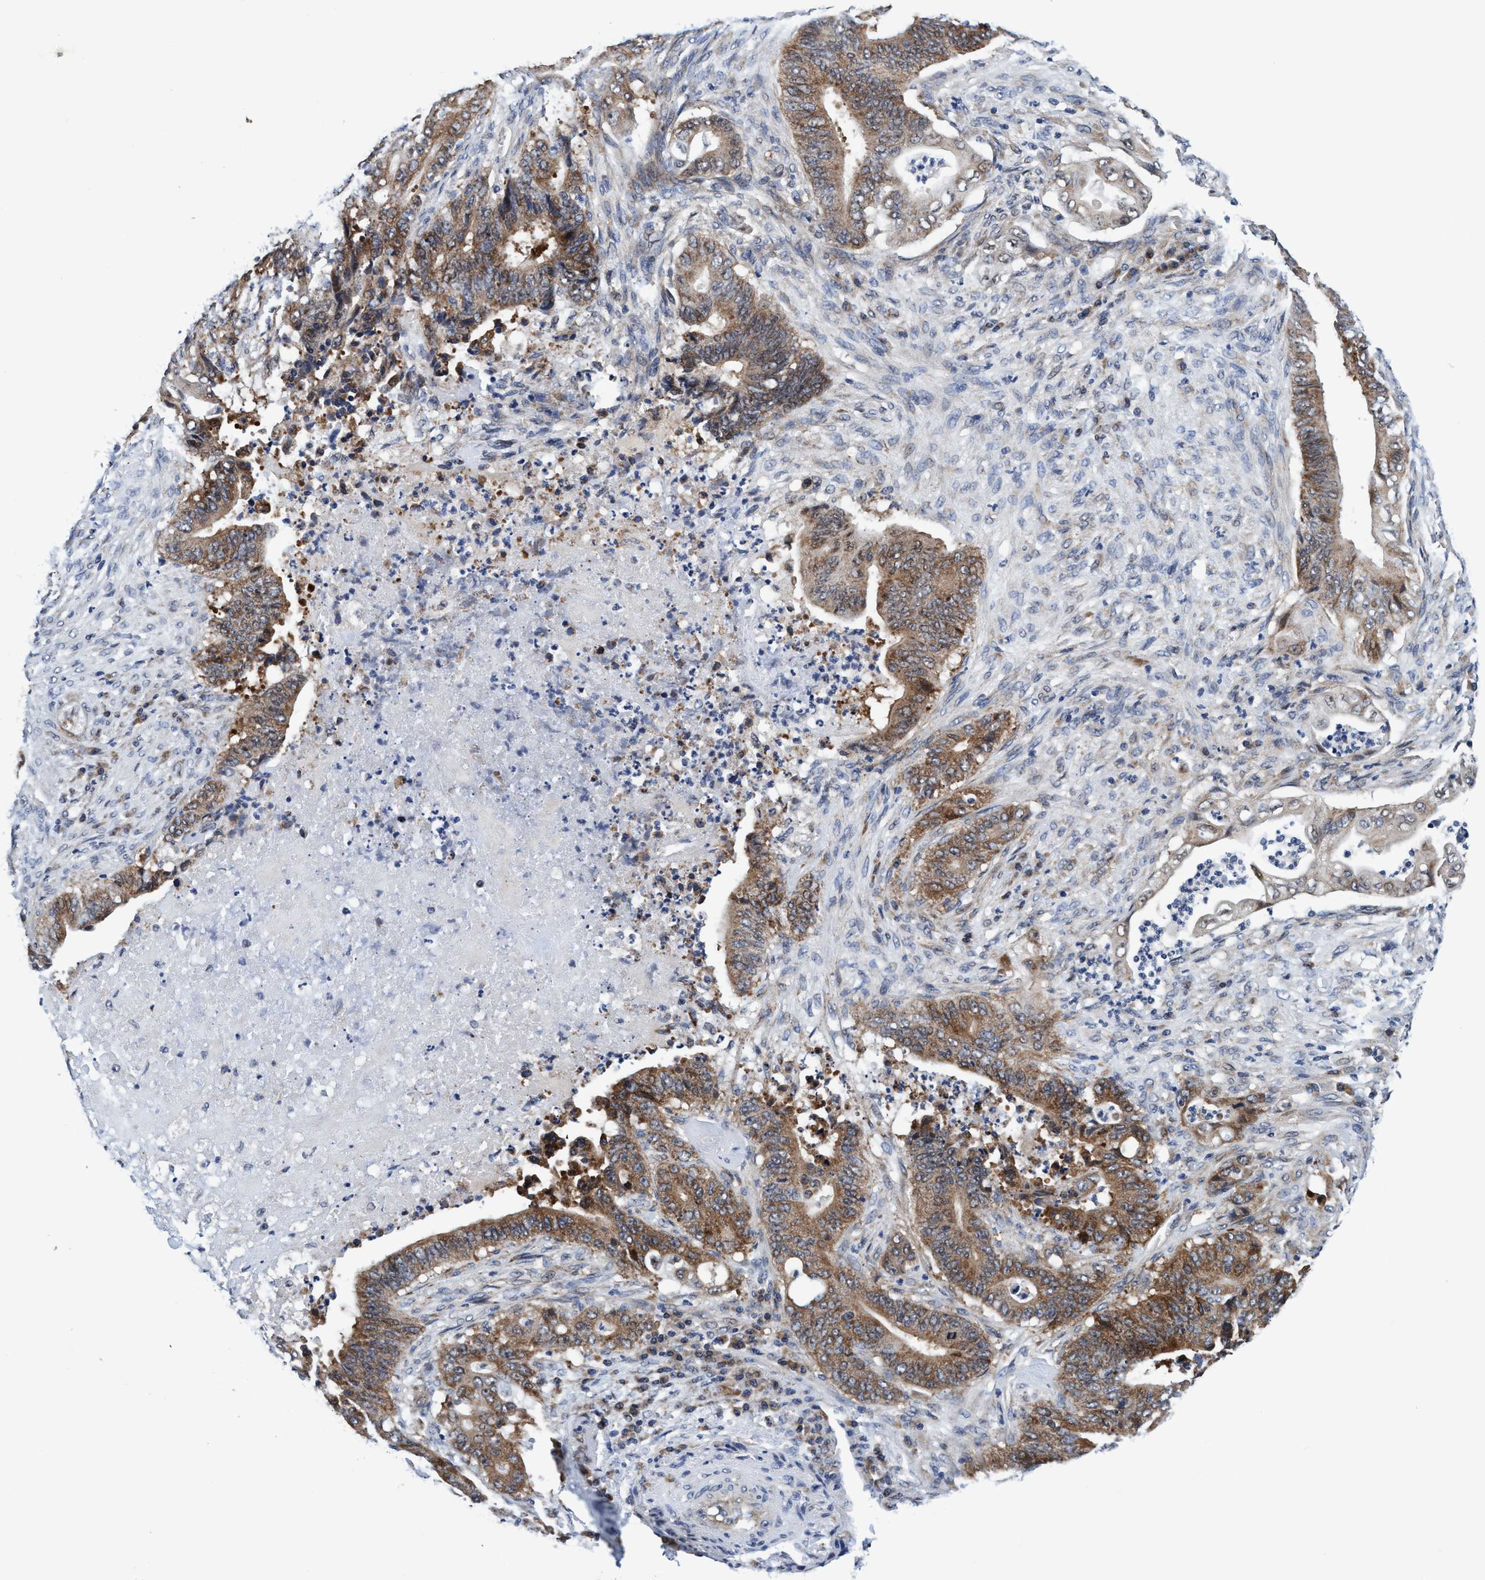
{"staining": {"intensity": "moderate", "quantity": ">75%", "location": "cytoplasmic/membranous"}, "tissue": "stomach cancer", "cell_type": "Tumor cells", "image_type": "cancer", "snomed": [{"axis": "morphology", "description": "Adenocarcinoma, NOS"}, {"axis": "topography", "description": "Stomach"}], "caption": "A micrograph showing moderate cytoplasmic/membranous positivity in approximately >75% of tumor cells in stomach adenocarcinoma, as visualized by brown immunohistochemical staining.", "gene": "AGAP2", "patient": {"sex": "female", "age": 73}}